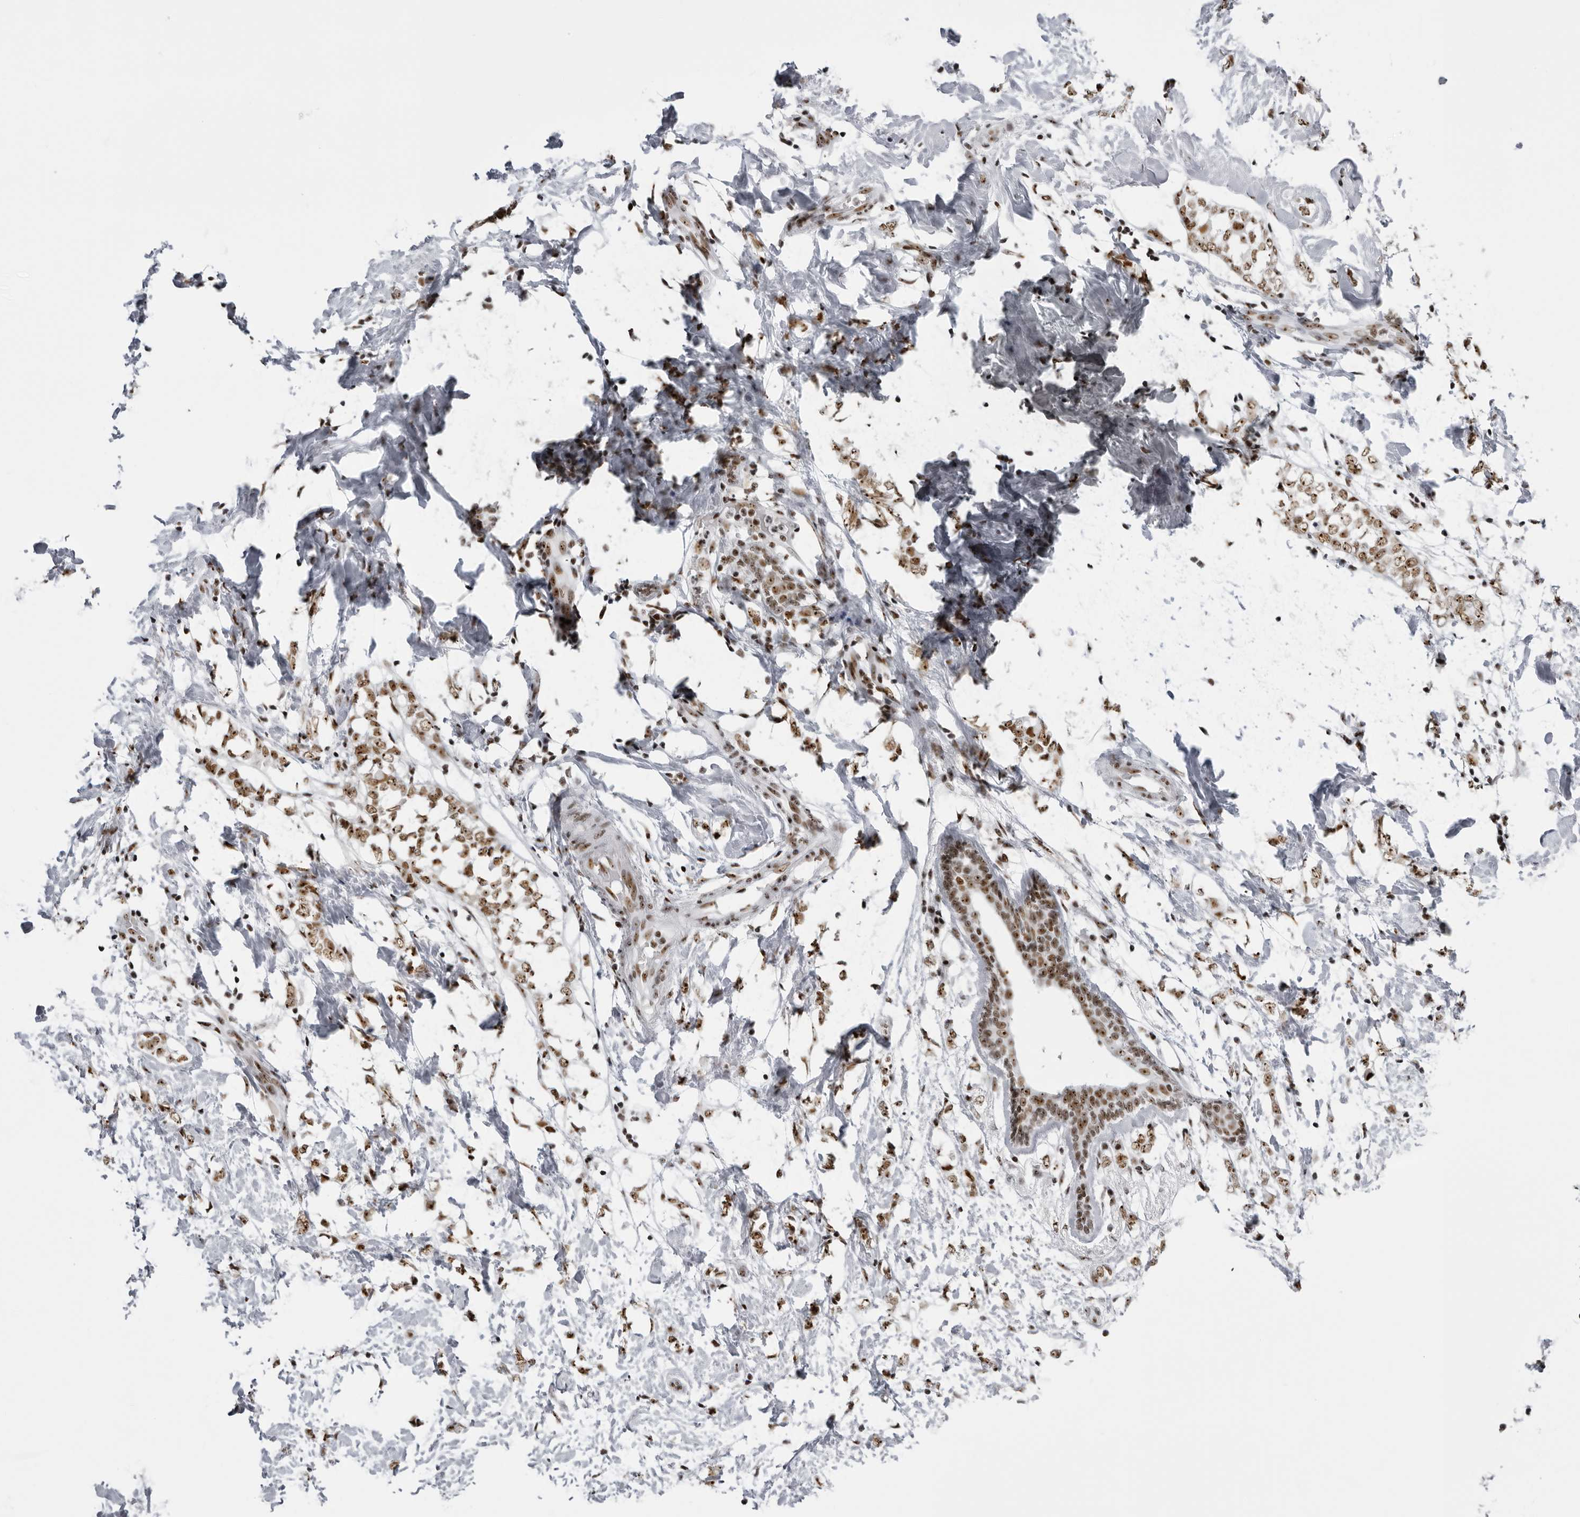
{"staining": {"intensity": "moderate", "quantity": ">75%", "location": "nuclear"}, "tissue": "breast cancer", "cell_type": "Tumor cells", "image_type": "cancer", "snomed": [{"axis": "morphology", "description": "Normal tissue, NOS"}, {"axis": "morphology", "description": "Lobular carcinoma"}, {"axis": "topography", "description": "Breast"}], "caption": "IHC of human breast lobular carcinoma reveals medium levels of moderate nuclear expression in approximately >75% of tumor cells.", "gene": "DHX9", "patient": {"sex": "female", "age": 47}}